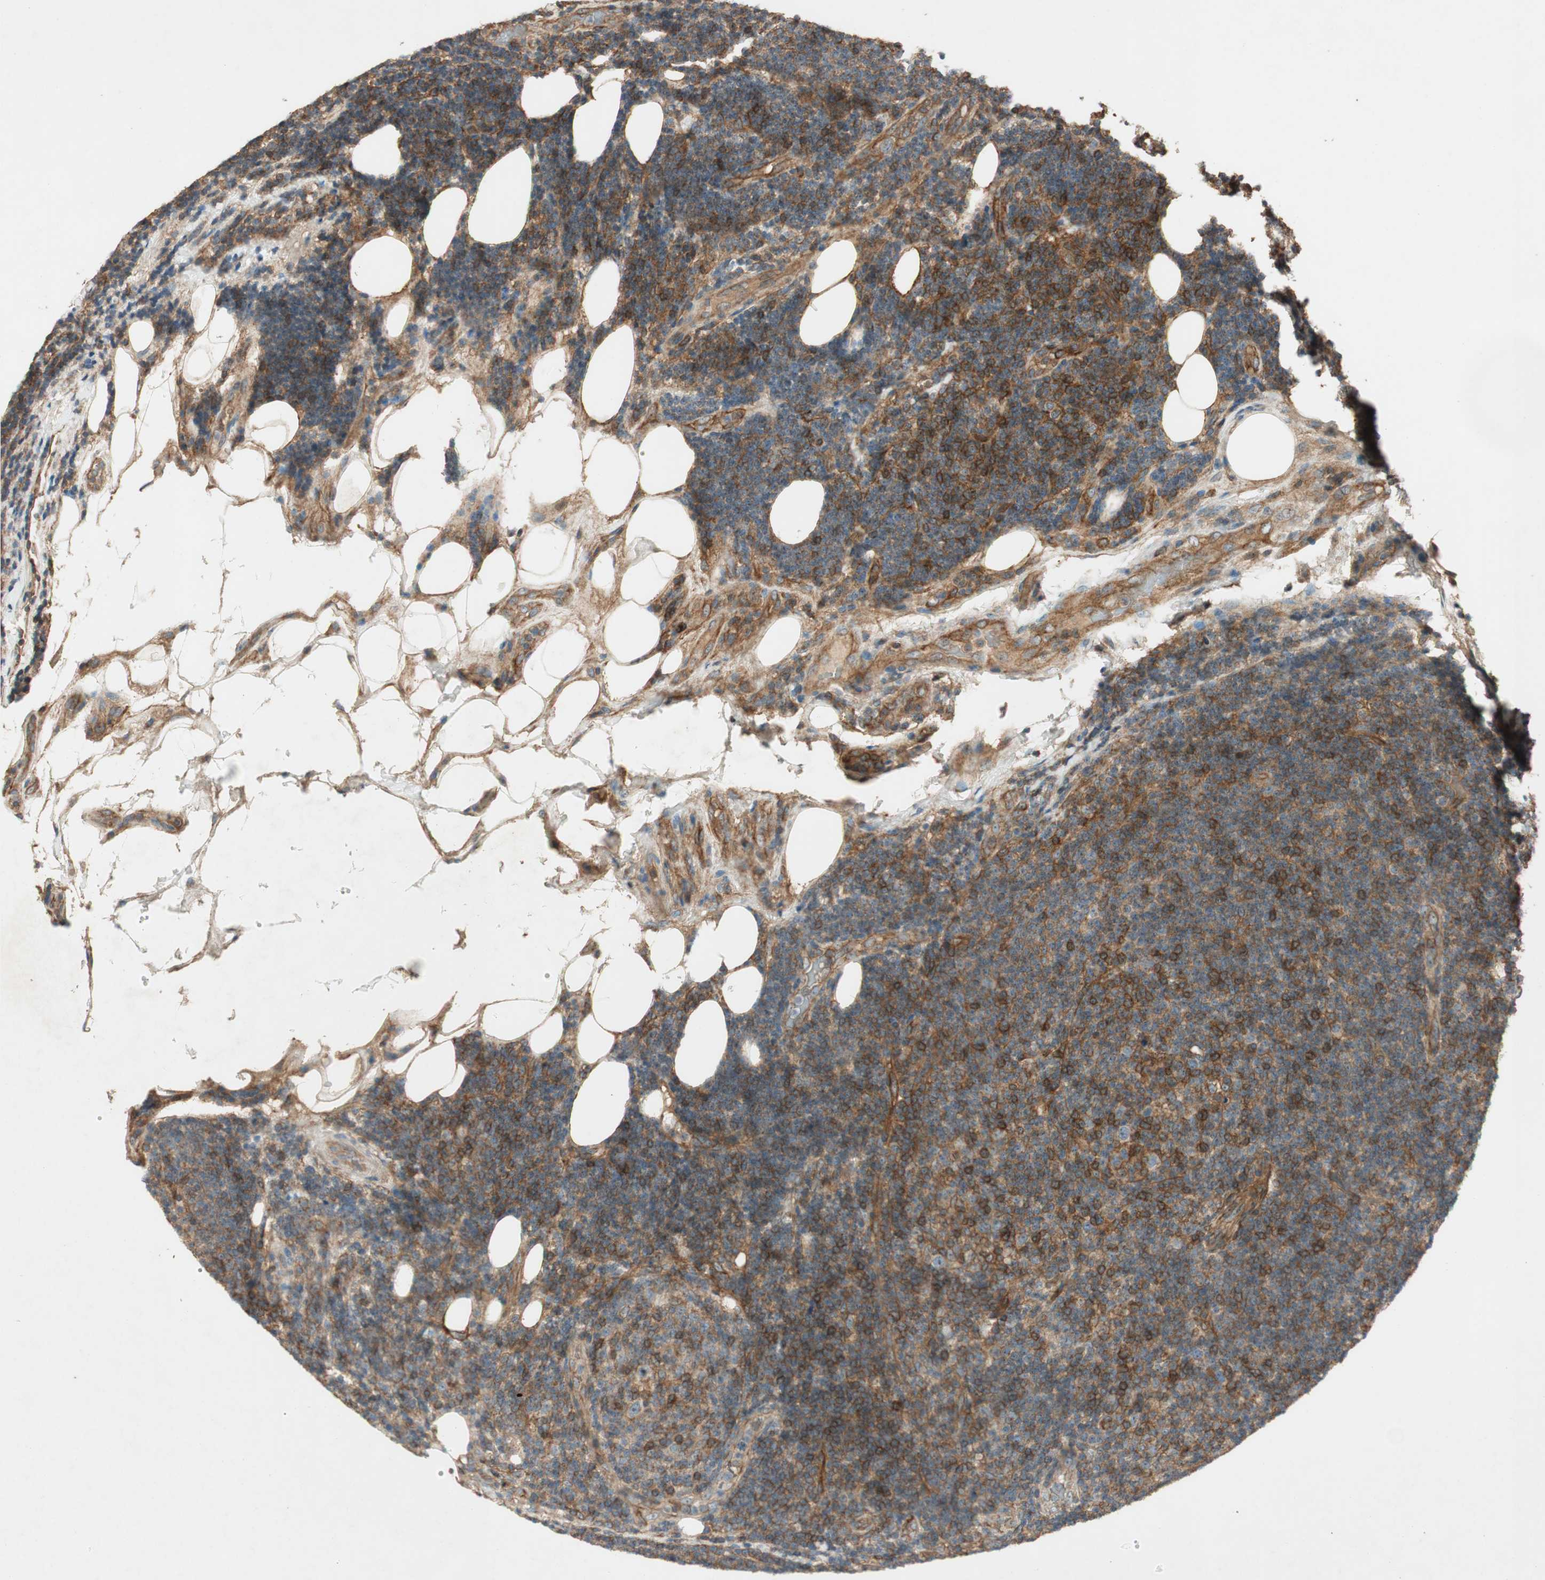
{"staining": {"intensity": "moderate", "quantity": ">75%", "location": "cytoplasmic/membranous"}, "tissue": "lymphoma", "cell_type": "Tumor cells", "image_type": "cancer", "snomed": [{"axis": "morphology", "description": "Malignant lymphoma, non-Hodgkin's type, Low grade"}, {"axis": "topography", "description": "Lymph node"}], "caption": "Protein expression analysis of human low-grade malignant lymphoma, non-Hodgkin's type reveals moderate cytoplasmic/membranous staining in about >75% of tumor cells. (DAB (3,3'-diaminobenzidine) IHC, brown staining for protein, blue staining for nuclei).", "gene": "BTN3A3", "patient": {"sex": "male", "age": 83}}